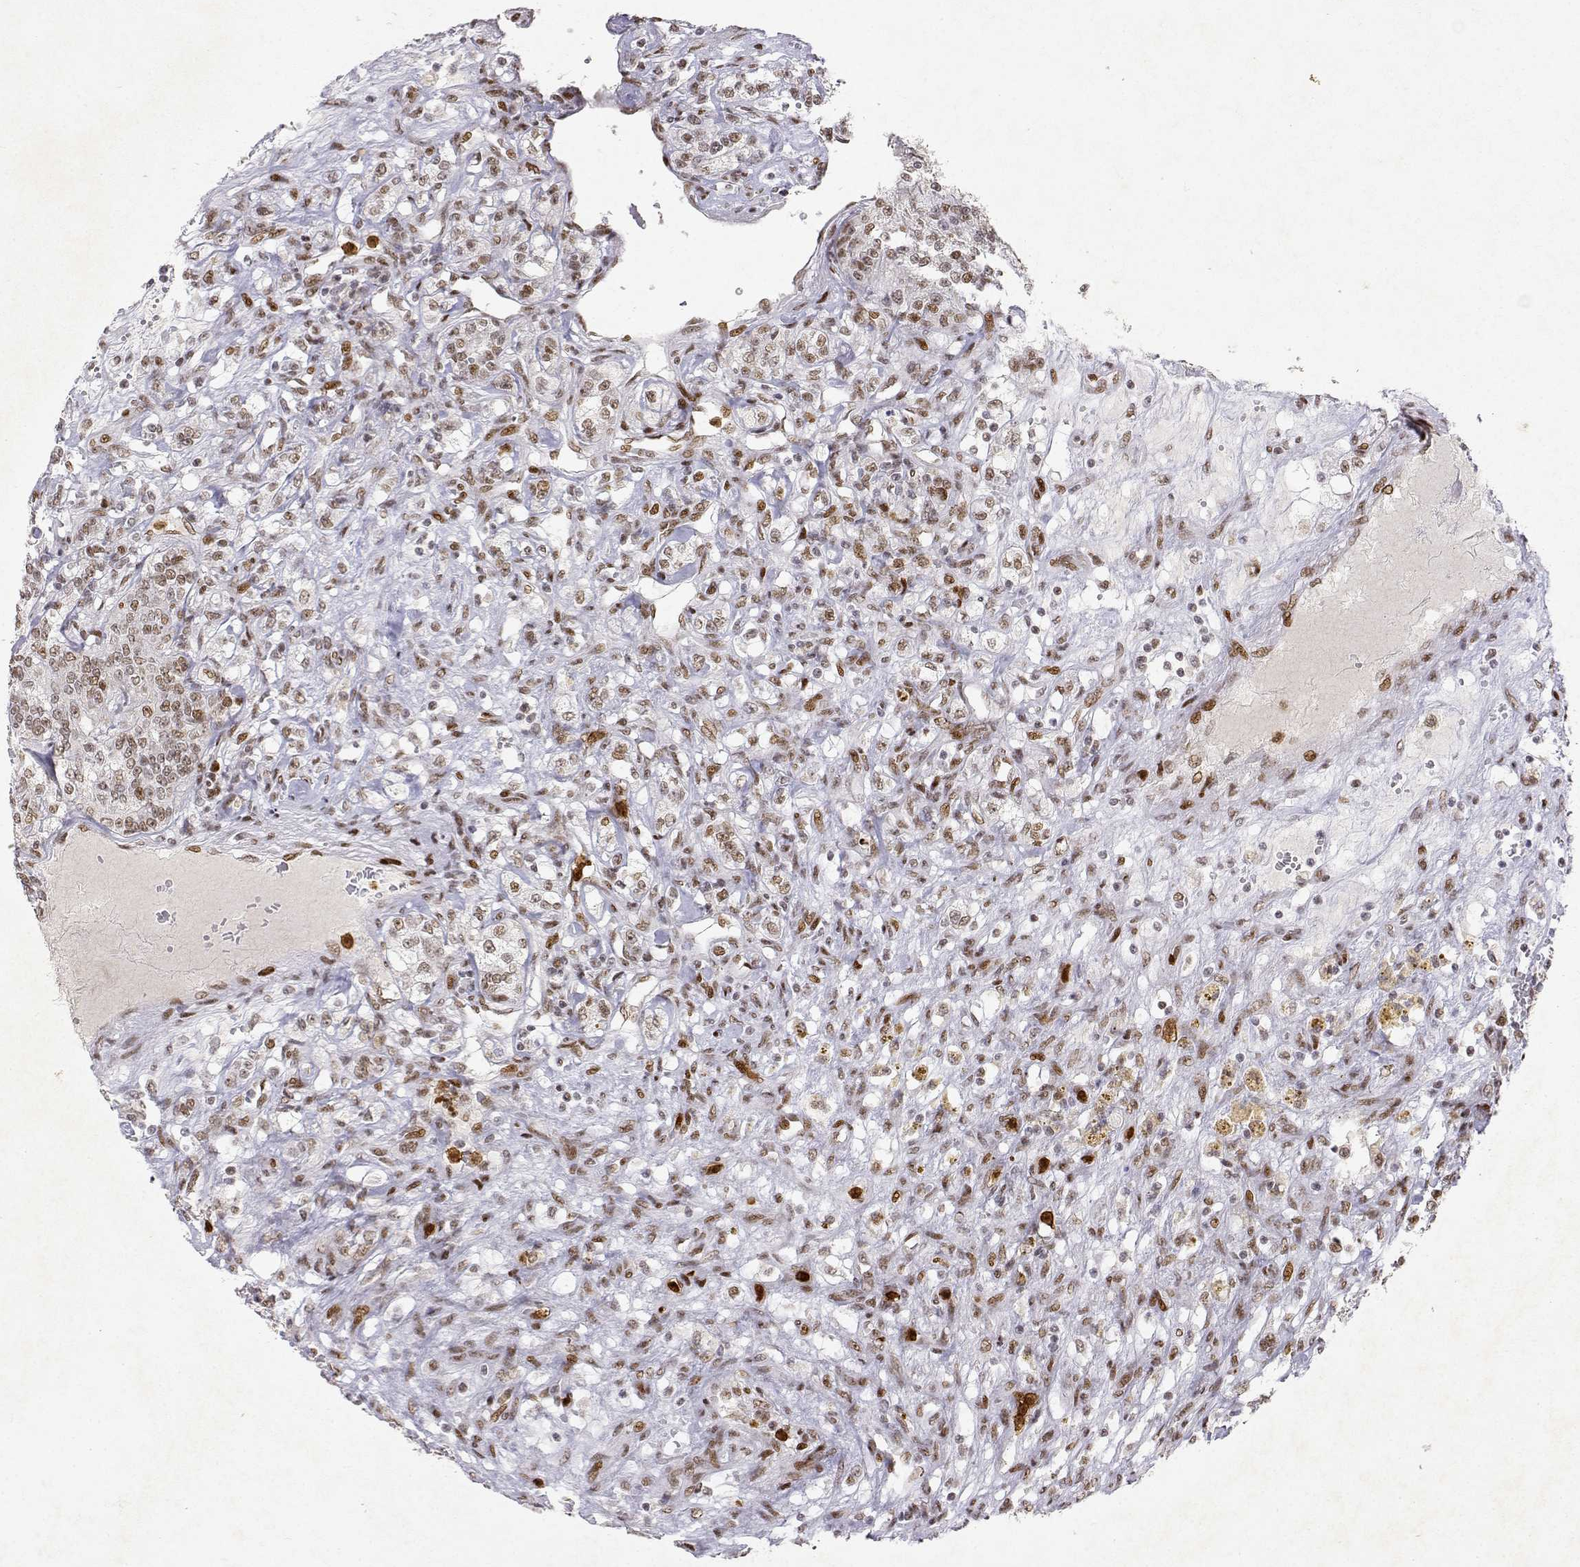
{"staining": {"intensity": "moderate", "quantity": ">75%", "location": "nuclear"}, "tissue": "renal cancer", "cell_type": "Tumor cells", "image_type": "cancer", "snomed": [{"axis": "morphology", "description": "Adenocarcinoma, NOS"}, {"axis": "topography", "description": "Kidney"}], "caption": "Immunohistochemical staining of renal cancer shows medium levels of moderate nuclear positivity in about >75% of tumor cells.", "gene": "RSF1", "patient": {"sex": "female", "age": 63}}